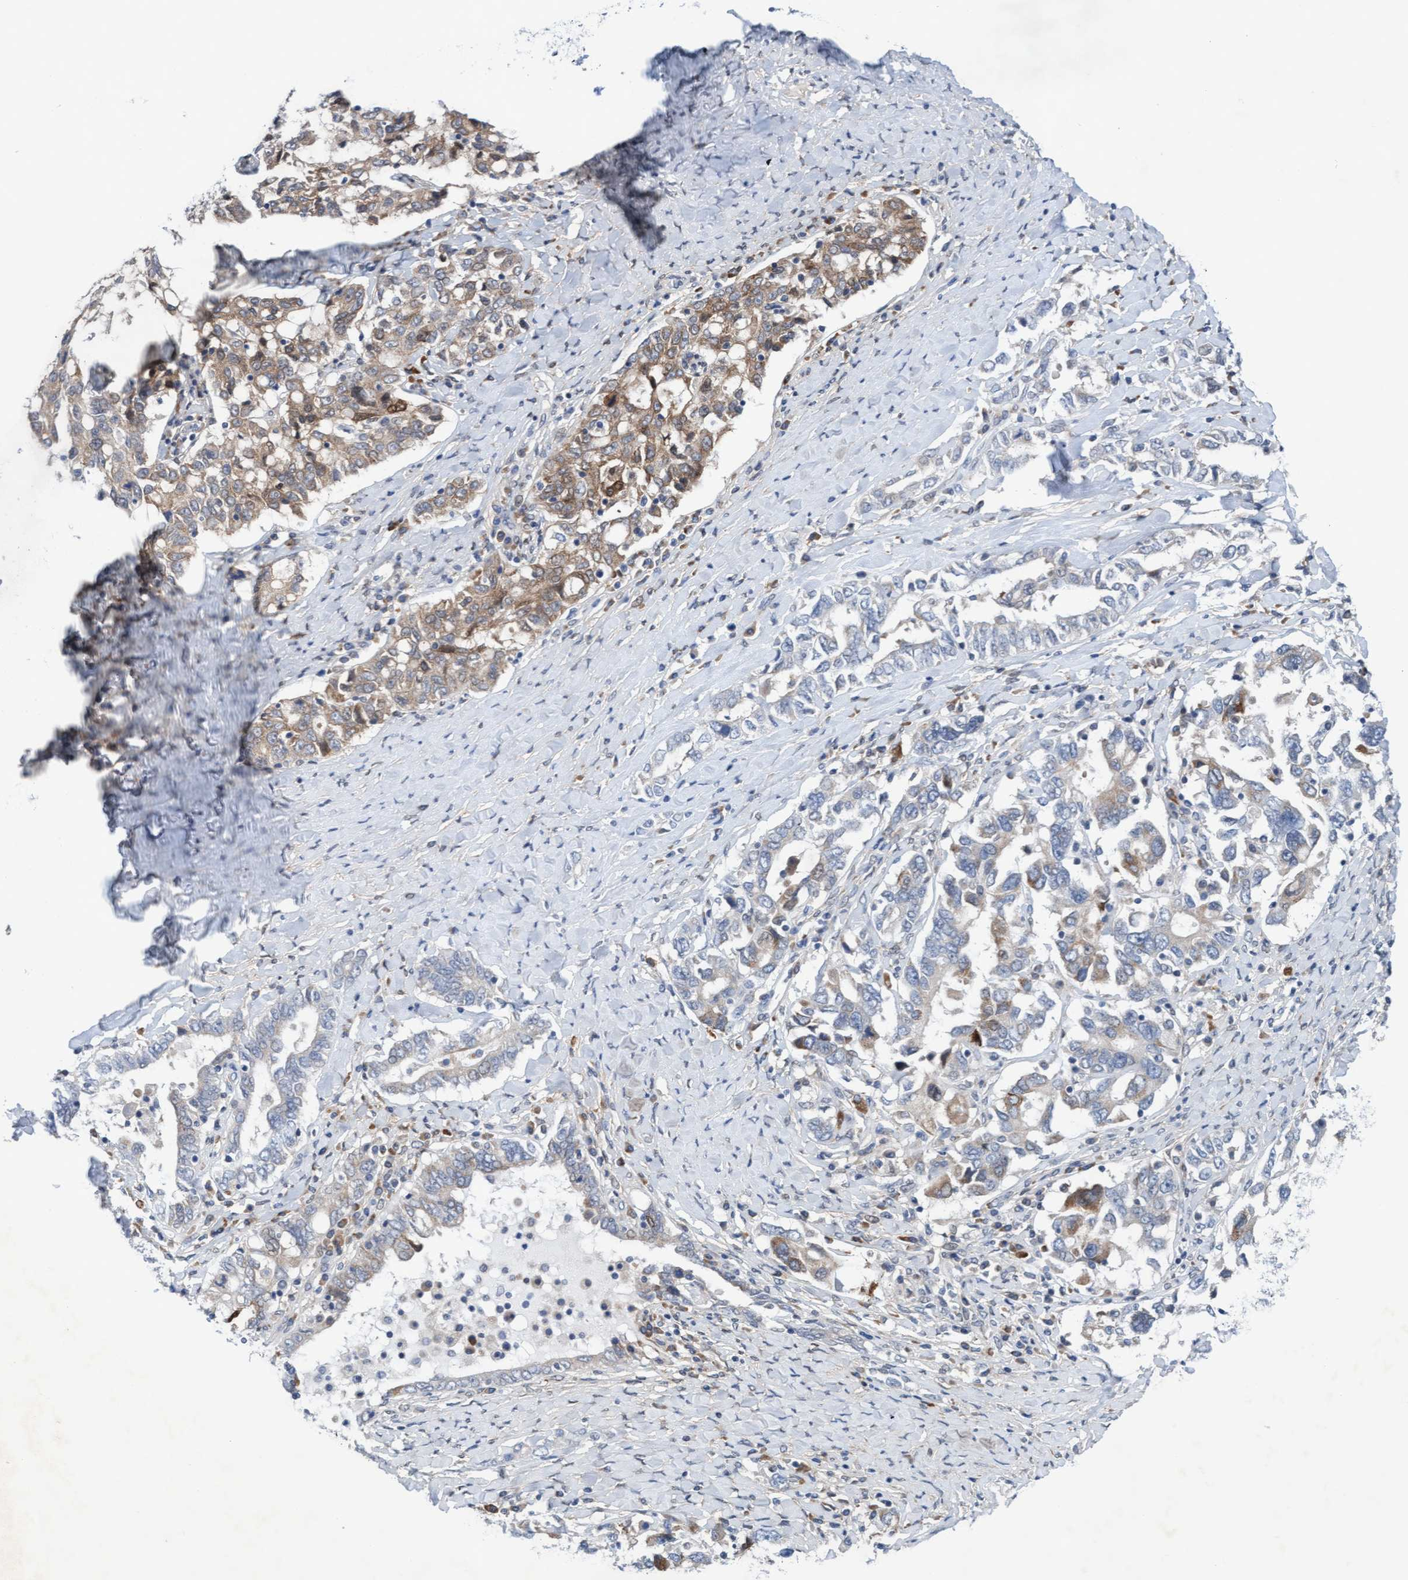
{"staining": {"intensity": "weak", "quantity": "25%-75%", "location": "cytoplasmic/membranous"}, "tissue": "ovarian cancer", "cell_type": "Tumor cells", "image_type": "cancer", "snomed": [{"axis": "morphology", "description": "Carcinoma, endometroid"}, {"axis": "topography", "description": "Ovary"}], "caption": "A high-resolution image shows IHC staining of ovarian cancer, which reveals weak cytoplasmic/membranous expression in approximately 25%-75% of tumor cells. (DAB IHC, brown staining for protein, blue staining for nuclei).", "gene": "PLCD1", "patient": {"sex": "female", "age": 62}}